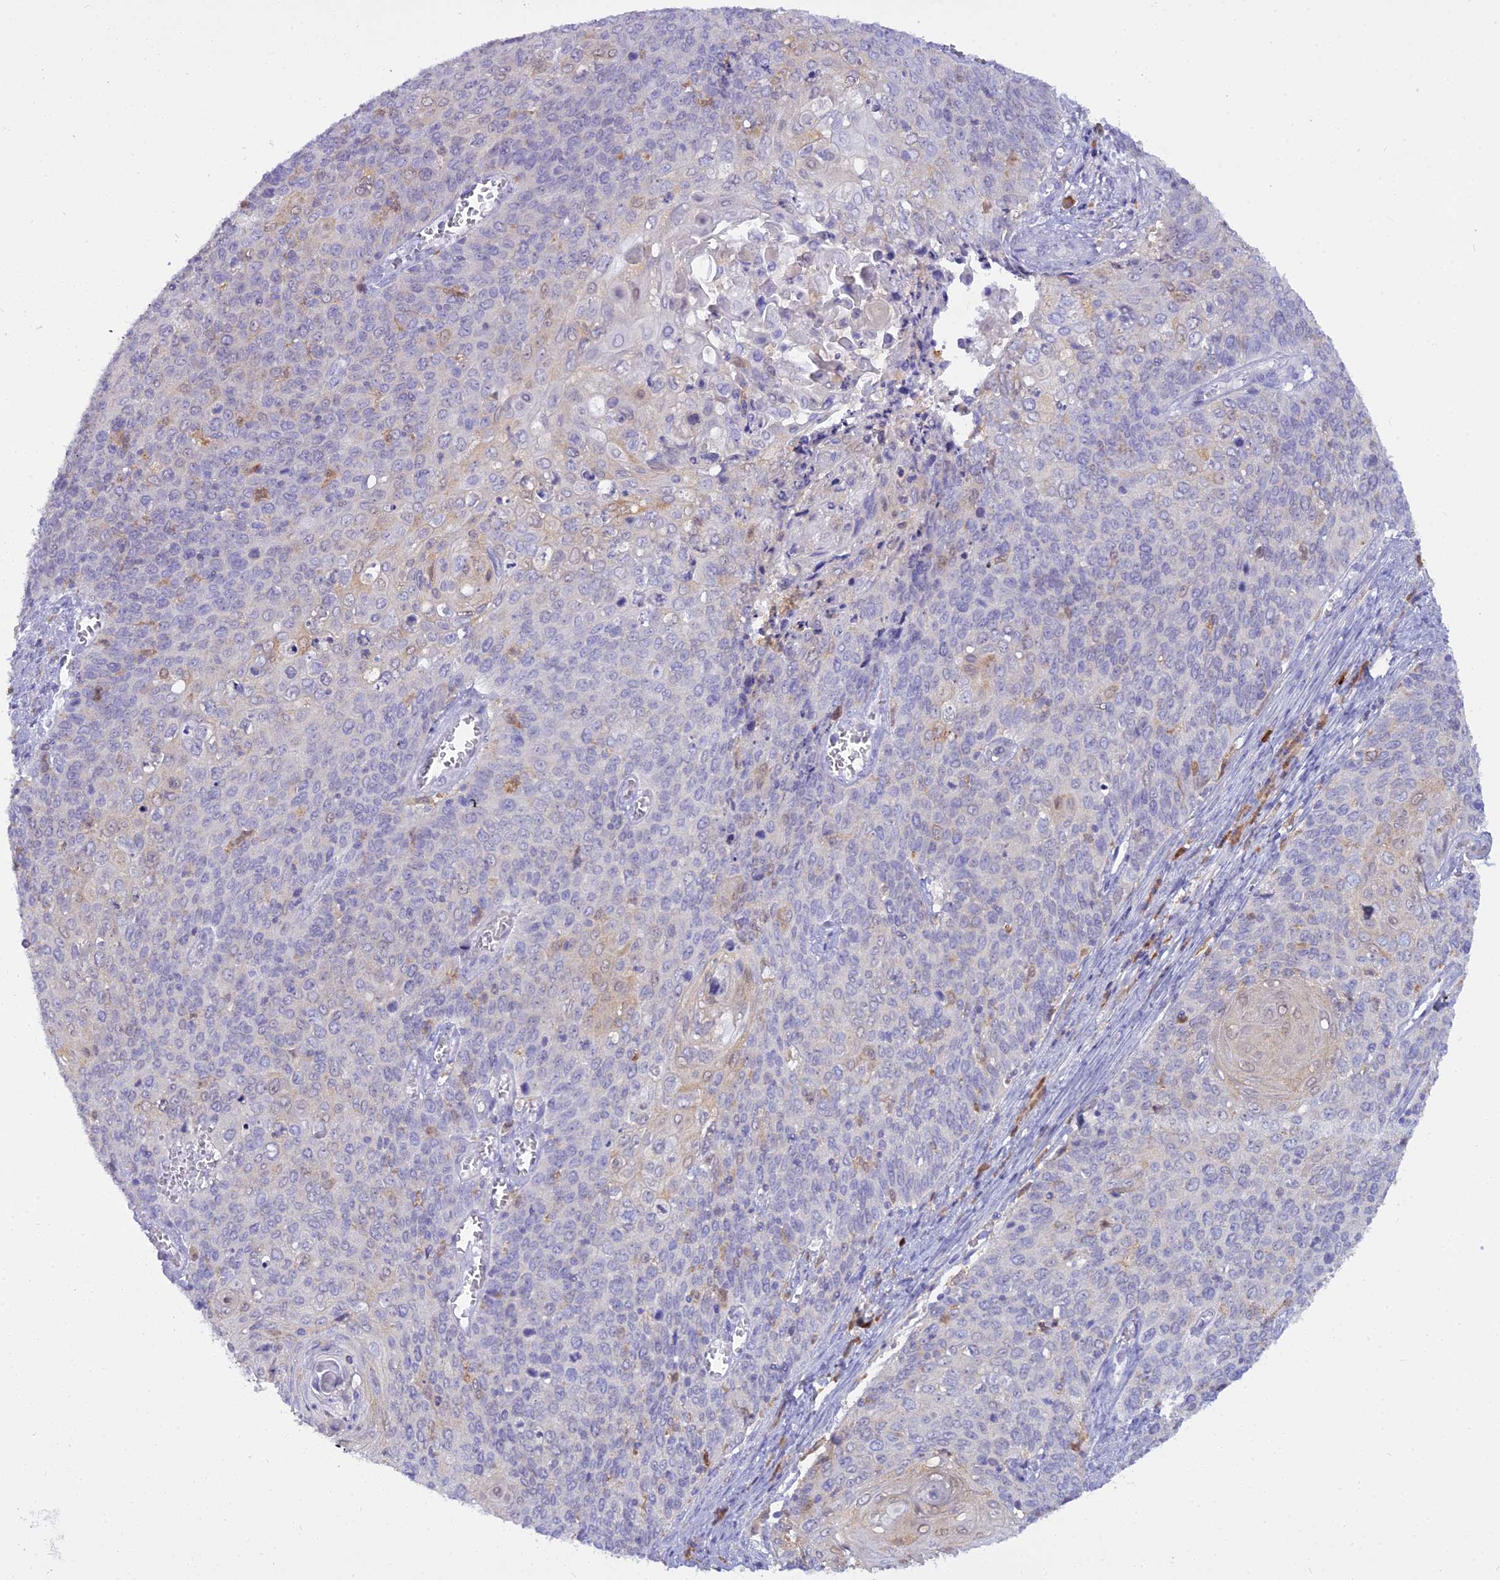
{"staining": {"intensity": "negative", "quantity": "none", "location": "none"}, "tissue": "cervical cancer", "cell_type": "Tumor cells", "image_type": "cancer", "snomed": [{"axis": "morphology", "description": "Squamous cell carcinoma, NOS"}, {"axis": "topography", "description": "Cervix"}], "caption": "This histopathology image is of cervical squamous cell carcinoma stained with immunohistochemistry to label a protein in brown with the nuclei are counter-stained blue. There is no positivity in tumor cells. The staining is performed using DAB brown chromogen with nuclei counter-stained in using hematoxylin.", "gene": "BLNK", "patient": {"sex": "female", "age": 39}}